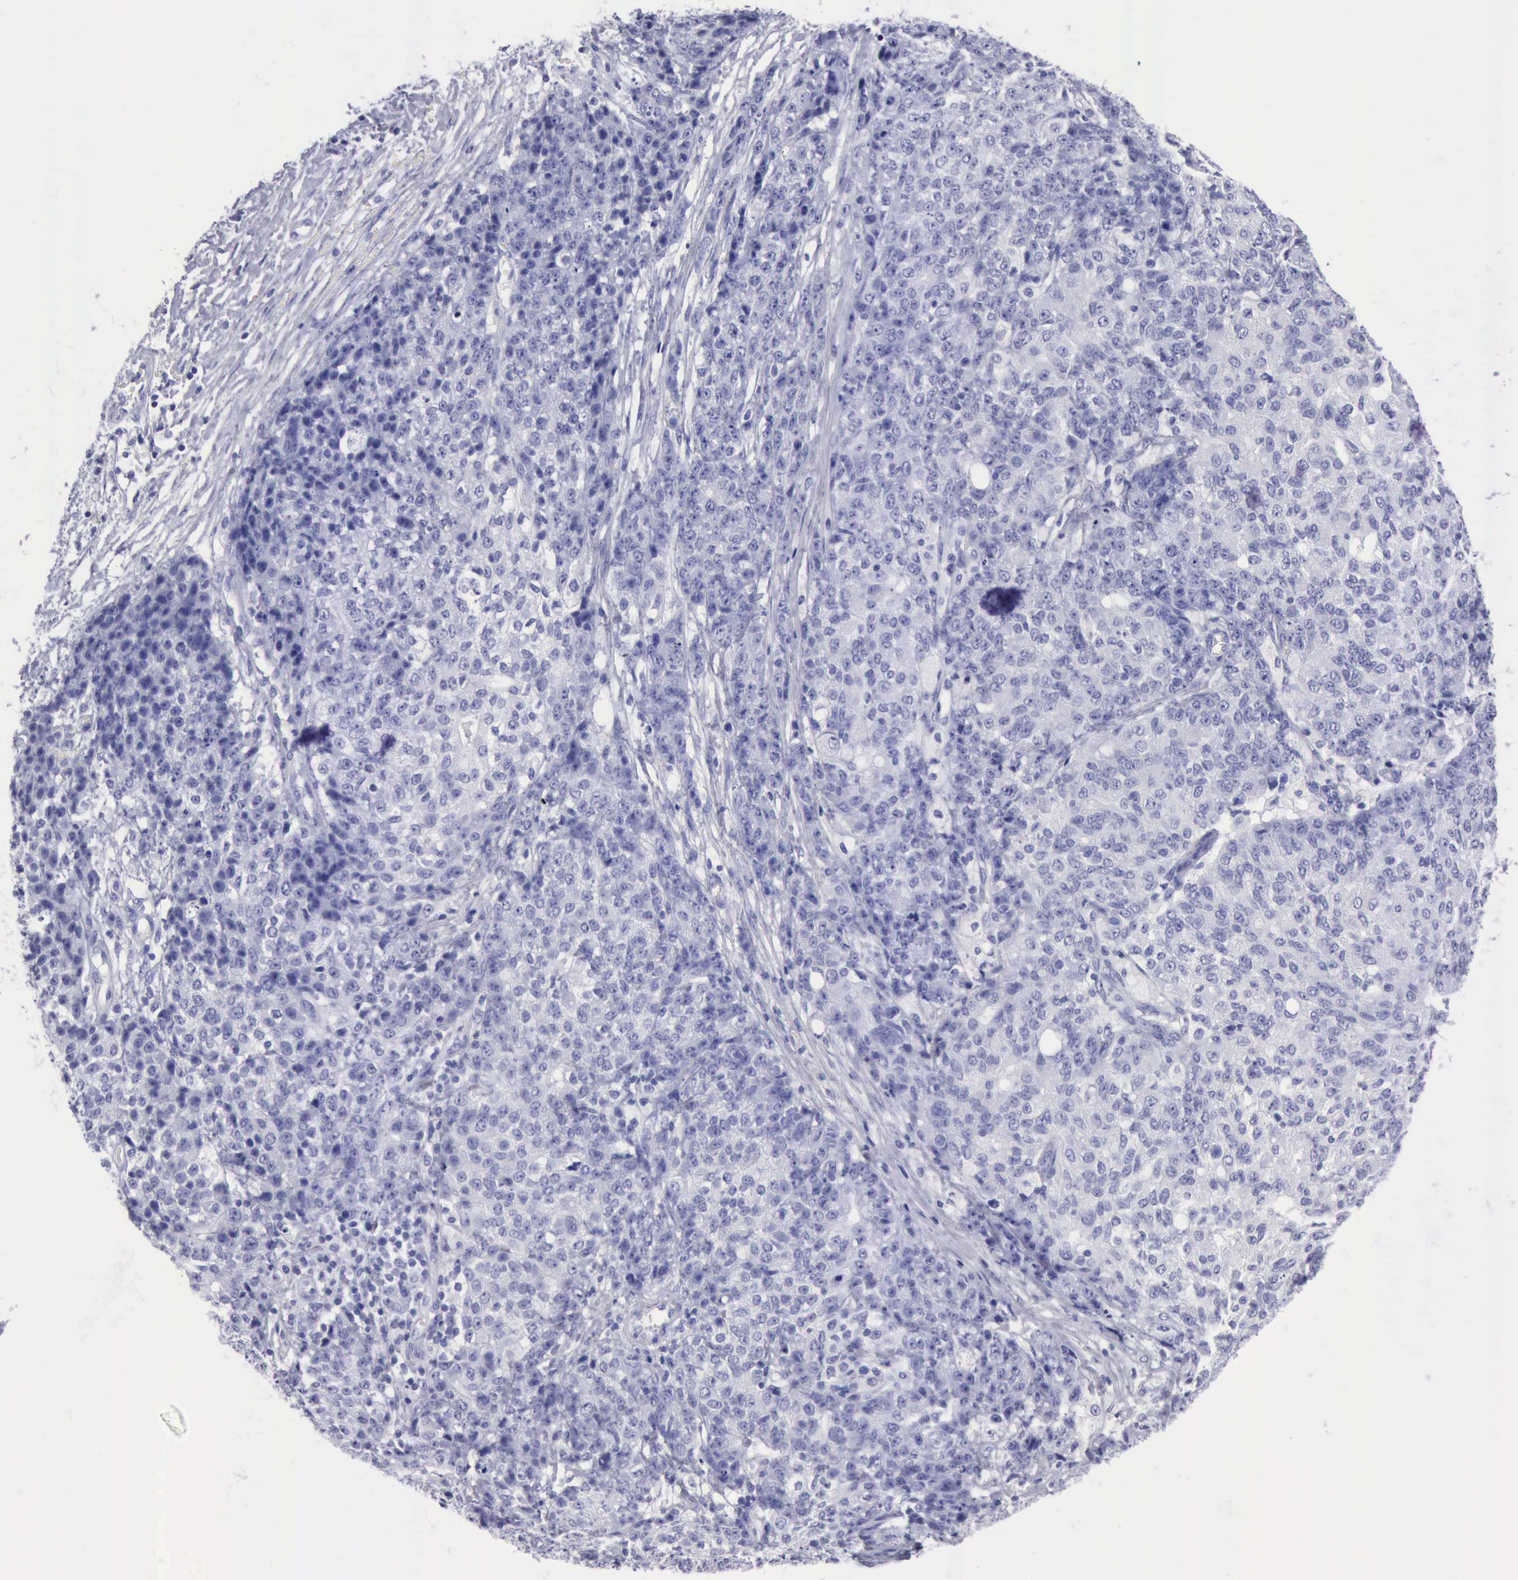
{"staining": {"intensity": "negative", "quantity": "none", "location": "none"}, "tissue": "ovarian cancer", "cell_type": "Tumor cells", "image_type": "cancer", "snomed": [{"axis": "morphology", "description": "Carcinoma, endometroid"}, {"axis": "topography", "description": "Ovary"}], "caption": "High power microscopy histopathology image of an immunohistochemistry histopathology image of ovarian cancer, revealing no significant staining in tumor cells. (DAB (3,3'-diaminobenzidine) IHC with hematoxylin counter stain).", "gene": "CYP19A1", "patient": {"sex": "female", "age": 42}}